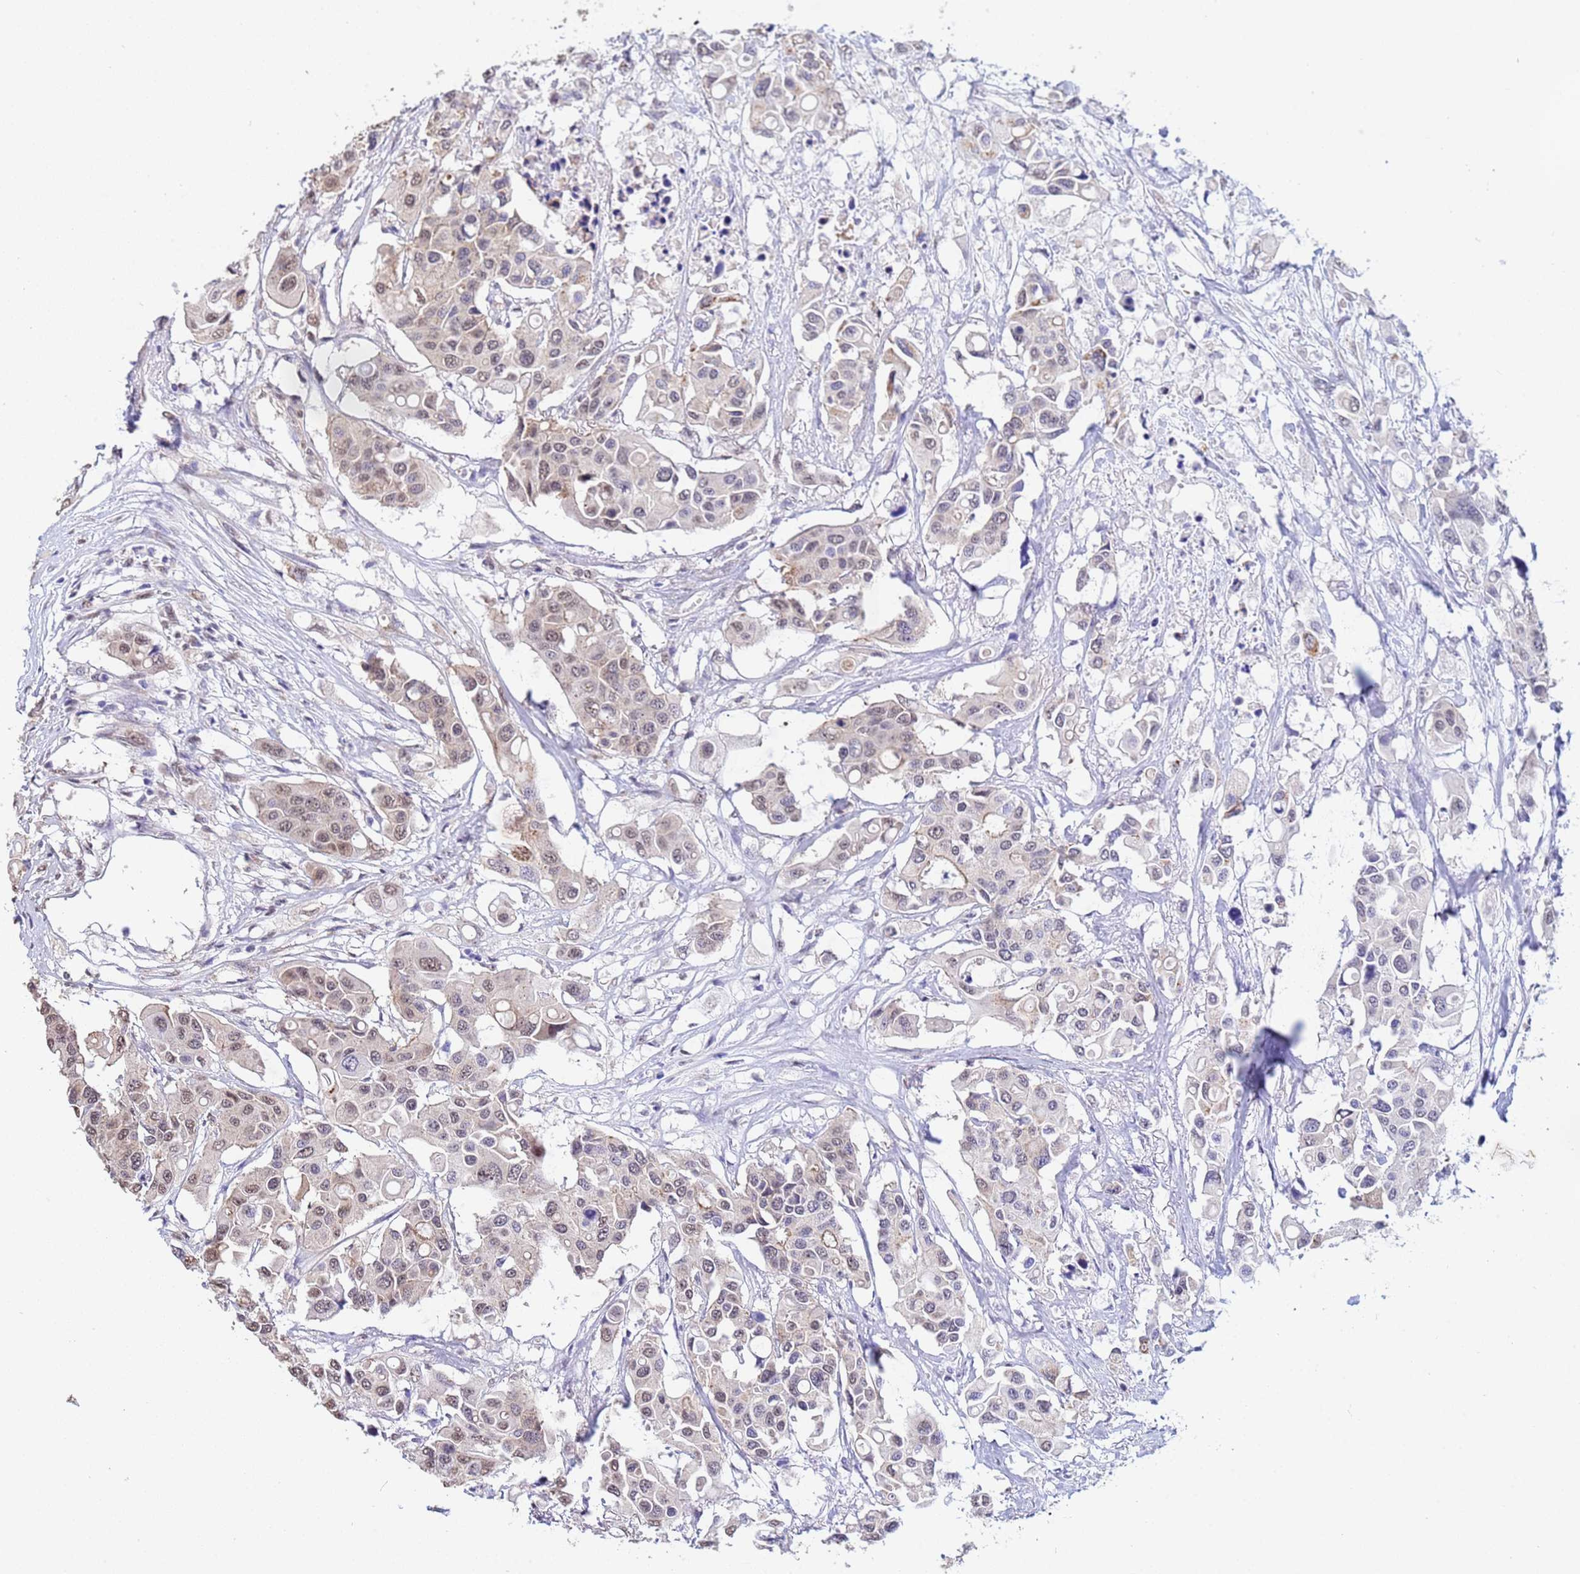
{"staining": {"intensity": "weak", "quantity": "25%-75%", "location": "nuclear"}, "tissue": "colorectal cancer", "cell_type": "Tumor cells", "image_type": "cancer", "snomed": [{"axis": "morphology", "description": "Adenocarcinoma, NOS"}, {"axis": "topography", "description": "Colon"}], "caption": "Immunohistochemistry (IHC) image of neoplastic tissue: human colorectal cancer (adenocarcinoma) stained using immunohistochemistry exhibits low levels of weak protein expression localized specifically in the nuclear of tumor cells, appearing as a nuclear brown color.", "gene": "TRIP6", "patient": {"sex": "male", "age": 77}}